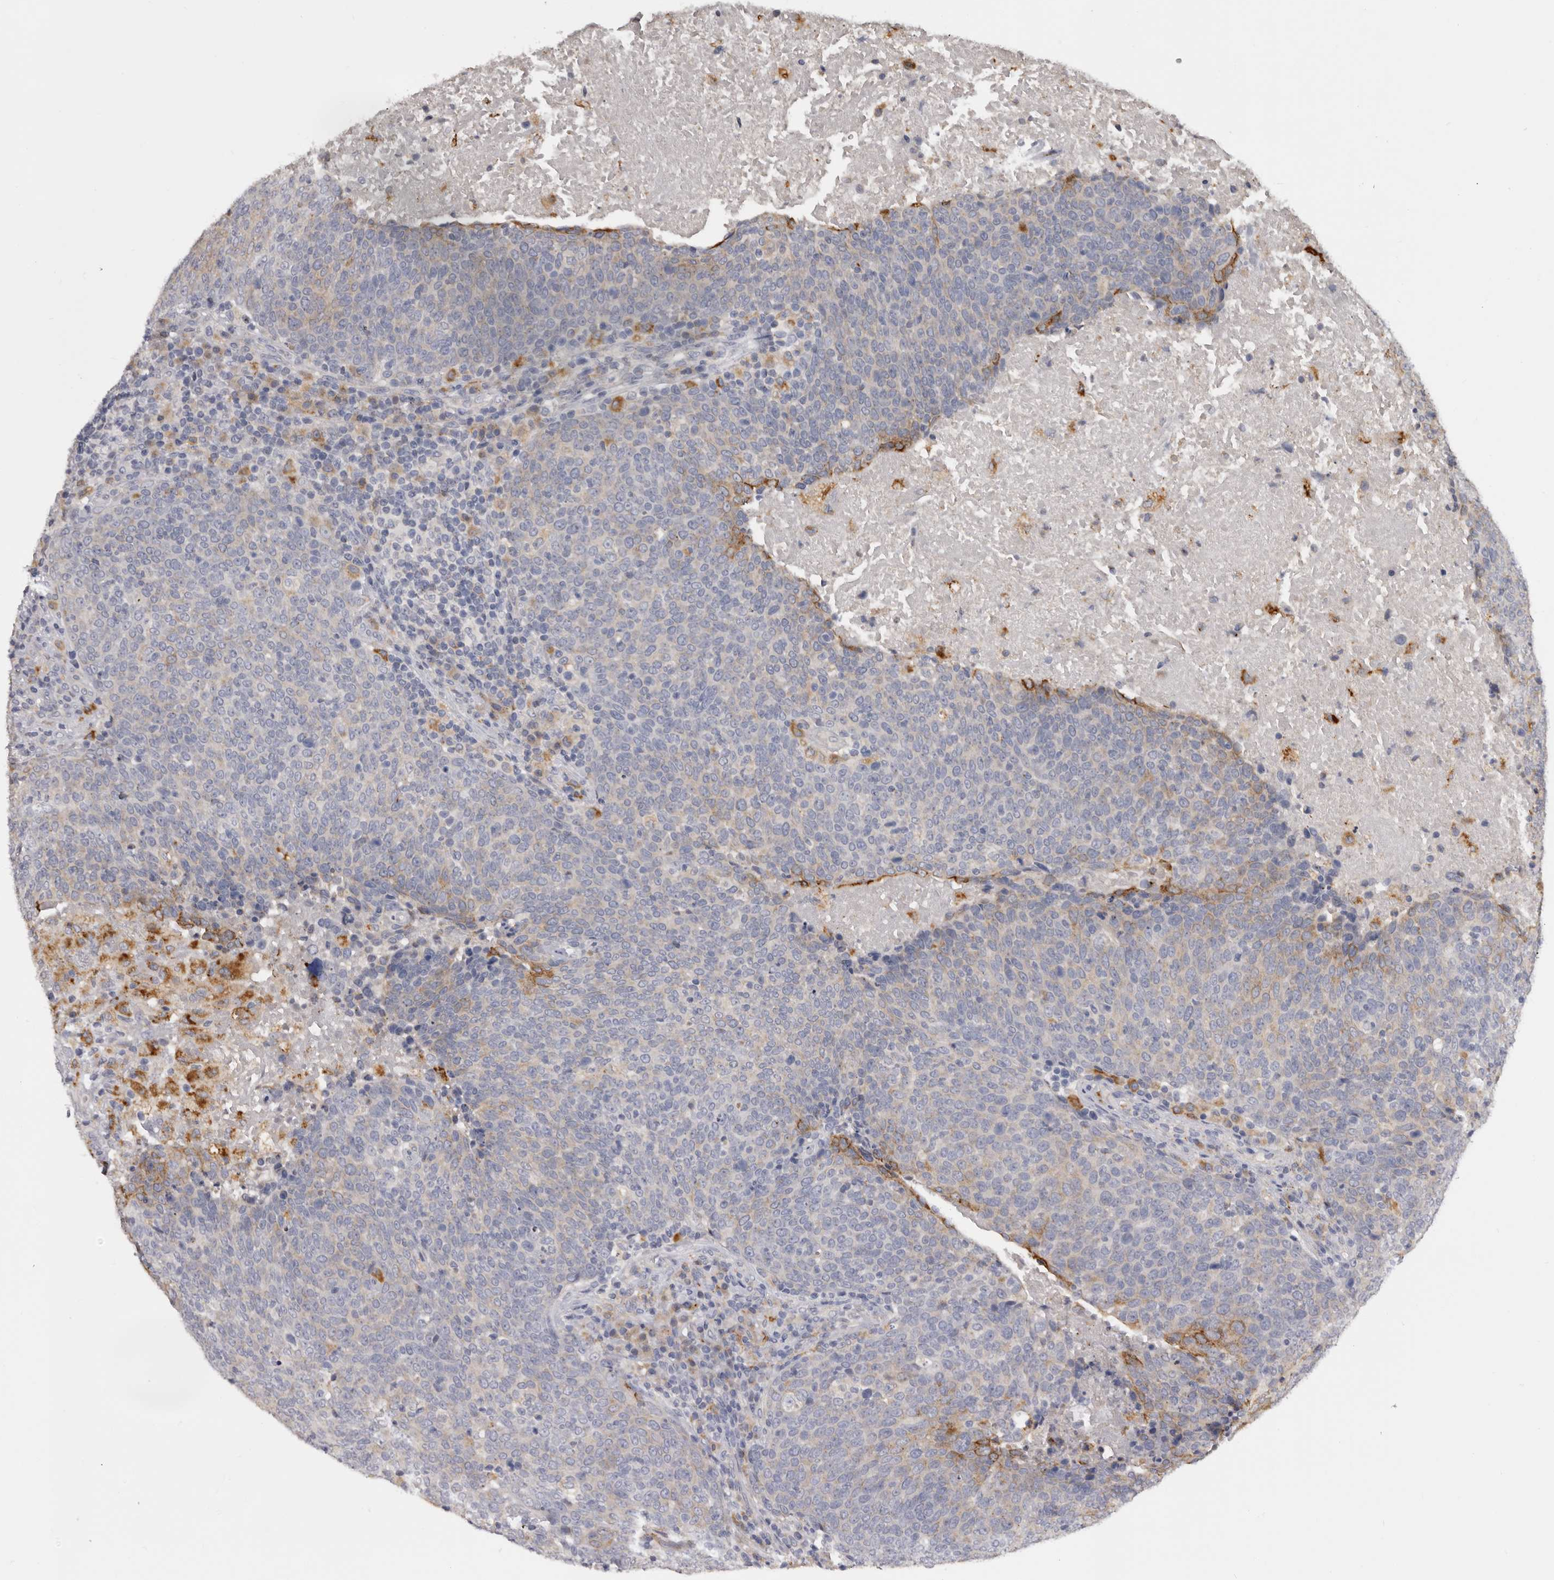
{"staining": {"intensity": "weak", "quantity": "<25%", "location": "cytoplasmic/membranous"}, "tissue": "head and neck cancer", "cell_type": "Tumor cells", "image_type": "cancer", "snomed": [{"axis": "morphology", "description": "Squamous cell carcinoma, NOS"}, {"axis": "morphology", "description": "Squamous cell carcinoma, metastatic, NOS"}, {"axis": "topography", "description": "Lymph node"}, {"axis": "topography", "description": "Head-Neck"}], "caption": "High magnification brightfield microscopy of head and neck cancer stained with DAB (3,3'-diaminobenzidine) (brown) and counterstained with hematoxylin (blue): tumor cells show no significant staining.", "gene": "DAP", "patient": {"sex": "male", "age": 62}}